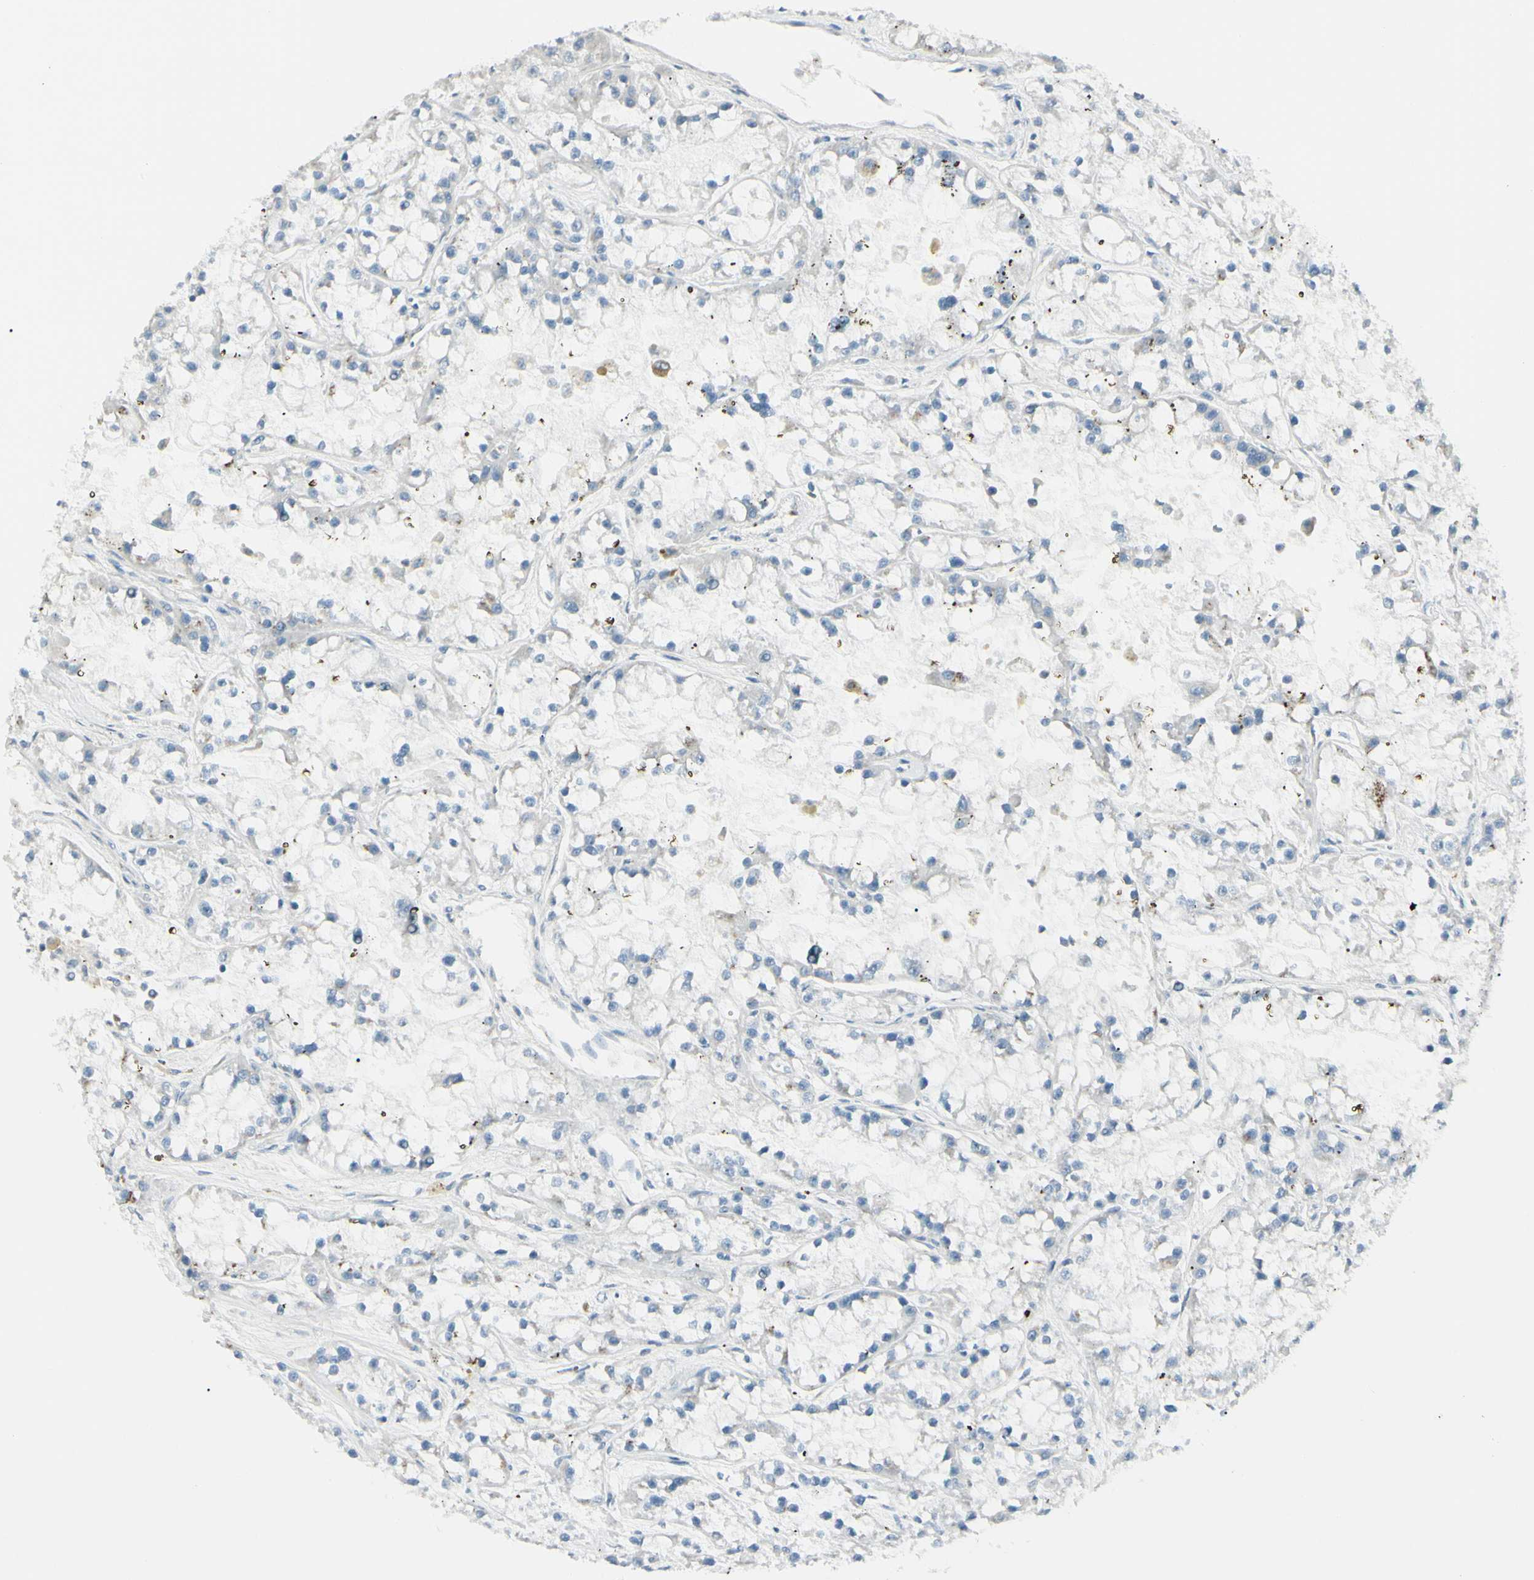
{"staining": {"intensity": "negative", "quantity": "none", "location": "none"}, "tissue": "renal cancer", "cell_type": "Tumor cells", "image_type": "cancer", "snomed": [{"axis": "morphology", "description": "Adenocarcinoma, NOS"}, {"axis": "topography", "description": "Kidney"}], "caption": "The histopathology image demonstrates no significant positivity in tumor cells of renal adenocarcinoma.", "gene": "B4GALT1", "patient": {"sex": "female", "age": 52}}